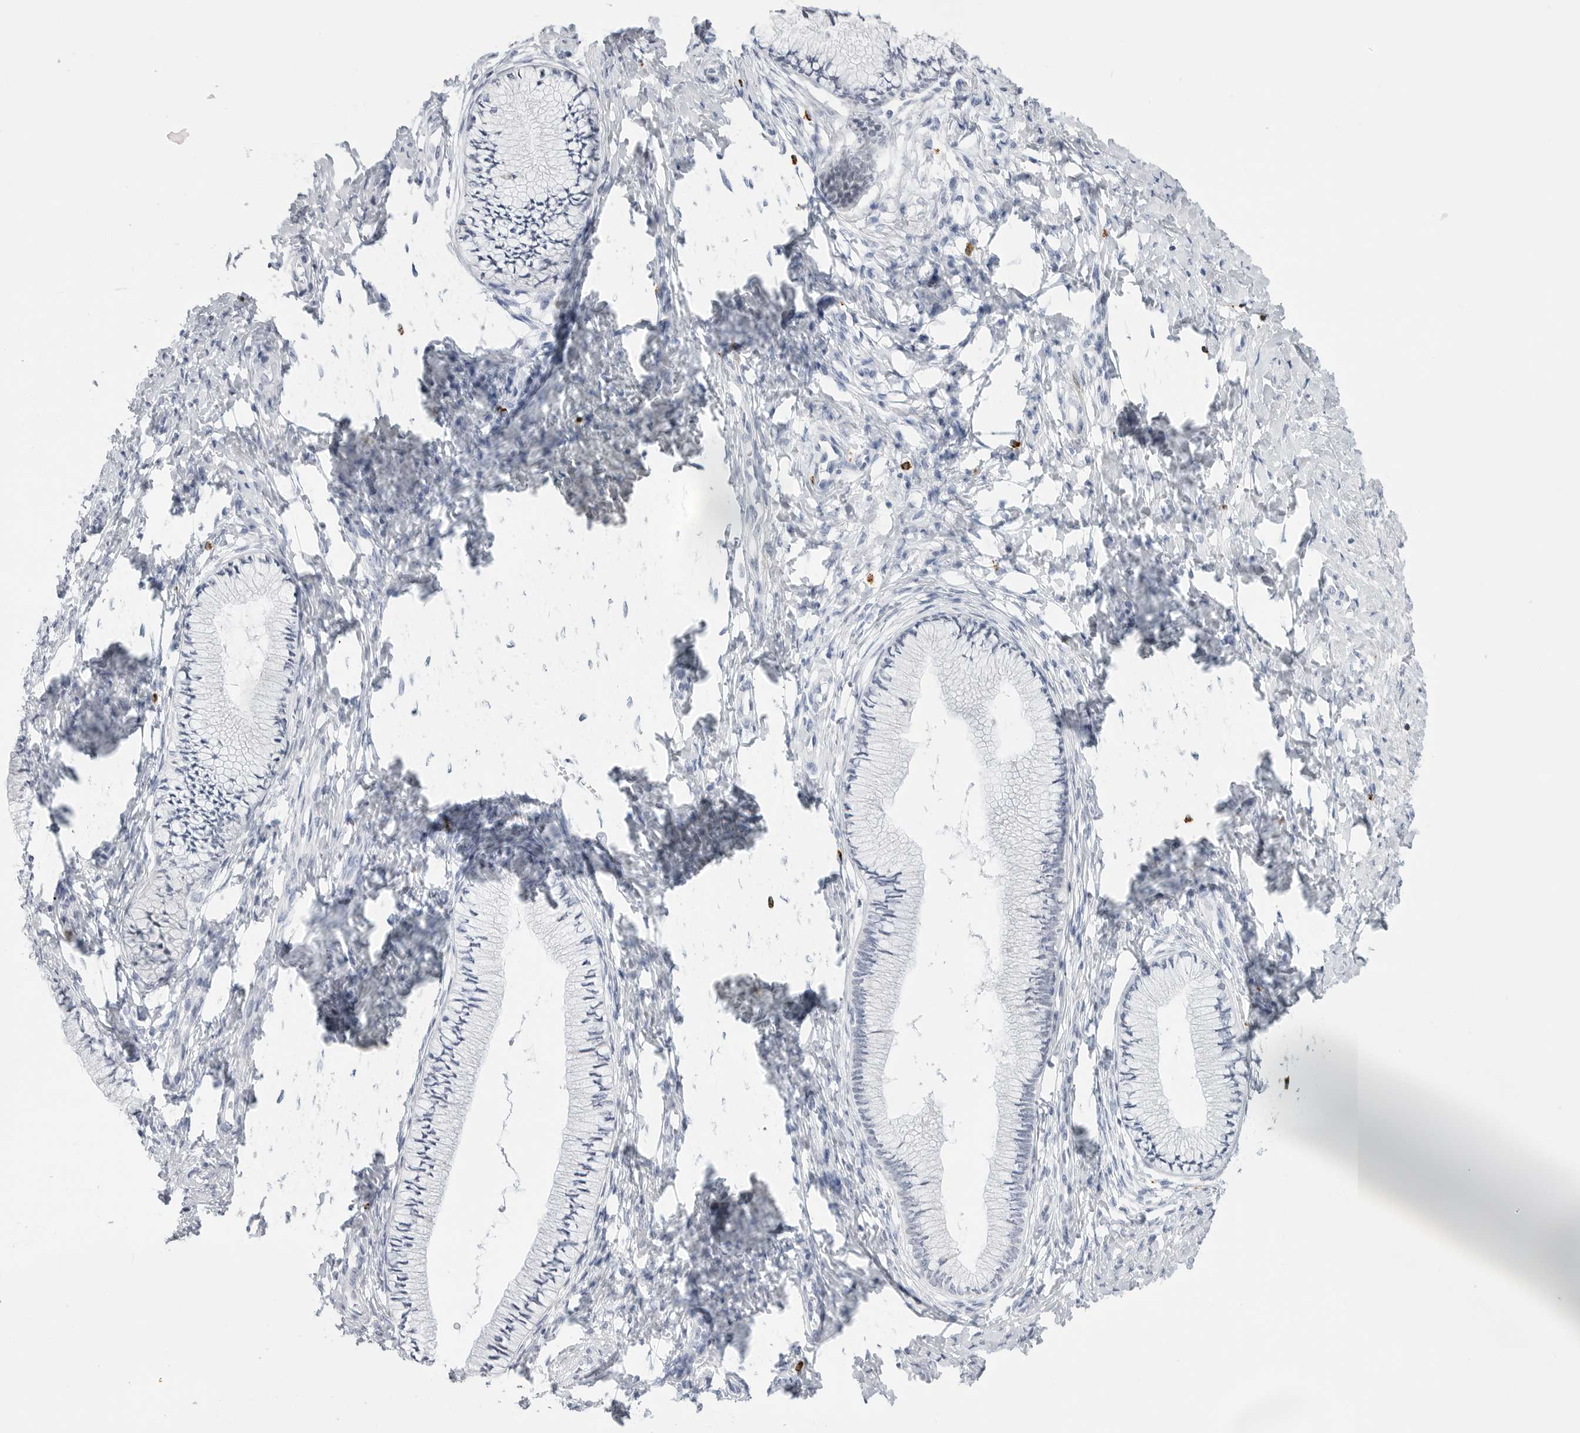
{"staining": {"intensity": "negative", "quantity": "none", "location": "none"}, "tissue": "cervix", "cell_type": "Glandular cells", "image_type": "normal", "snomed": [{"axis": "morphology", "description": "Normal tissue, NOS"}, {"axis": "topography", "description": "Cervix"}], "caption": "Cervix stained for a protein using immunohistochemistry (IHC) shows no positivity glandular cells.", "gene": "HSPB7", "patient": {"sex": "female", "age": 36}}